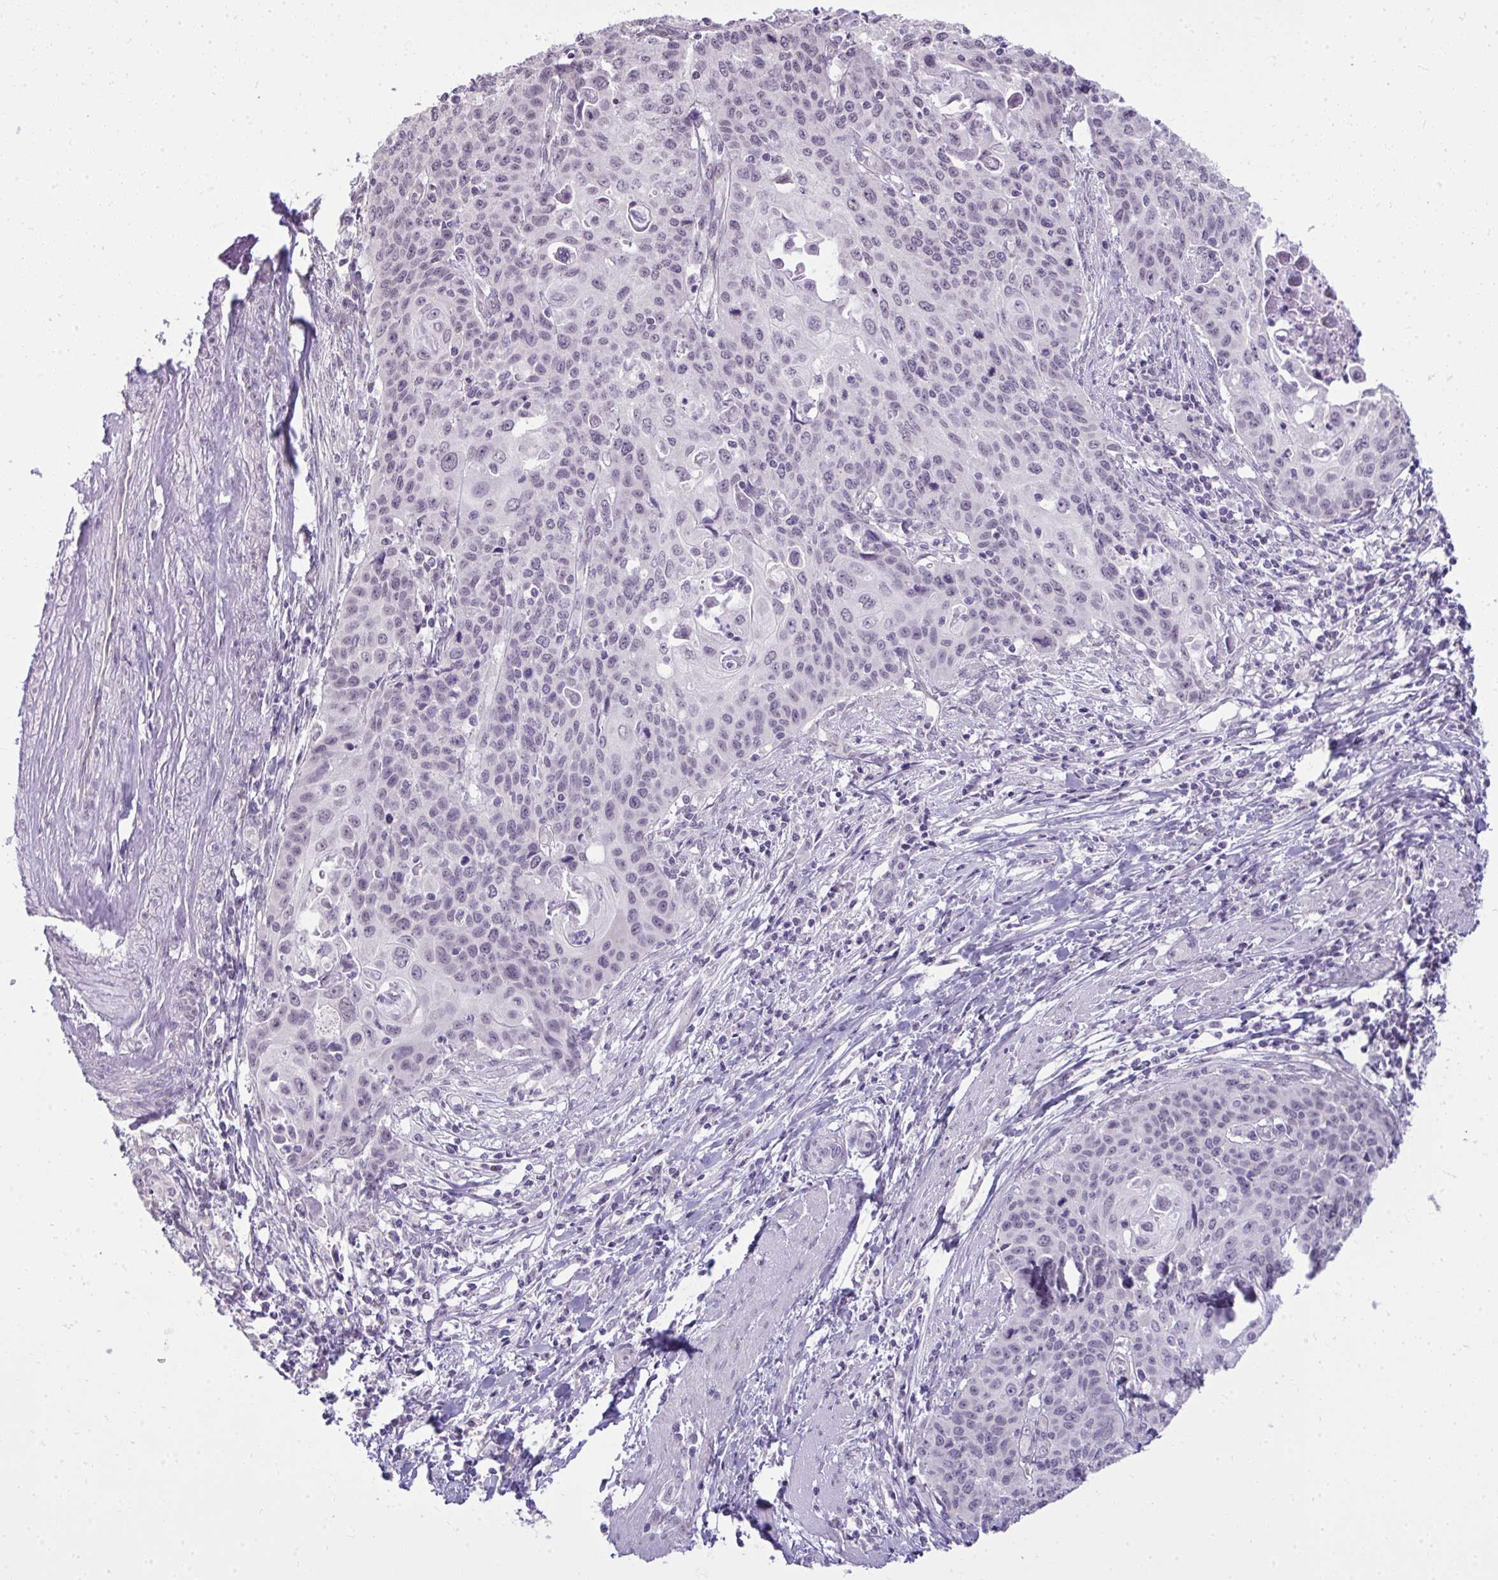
{"staining": {"intensity": "negative", "quantity": "none", "location": "none"}, "tissue": "cervical cancer", "cell_type": "Tumor cells", "image_type": "cancer", "snomed": [{"axis": "morphology", "description": "Squamous cell carcinoma, NOS"}, {"axis": "topography", "description": "Cervix"}], "caption": "Immunohistochemistry histopathology image of cervical cancer (squamous cell carcinoma) stained for a protein (brown), which shows no staining in tumor cells. Brightfield microscopy of immunohistochemistry stained with DAB (brown) and hematoxylin (blue), captured at high magnification.", "gene": "NPPA", "patient": {"sex": "female", "age": 65}}